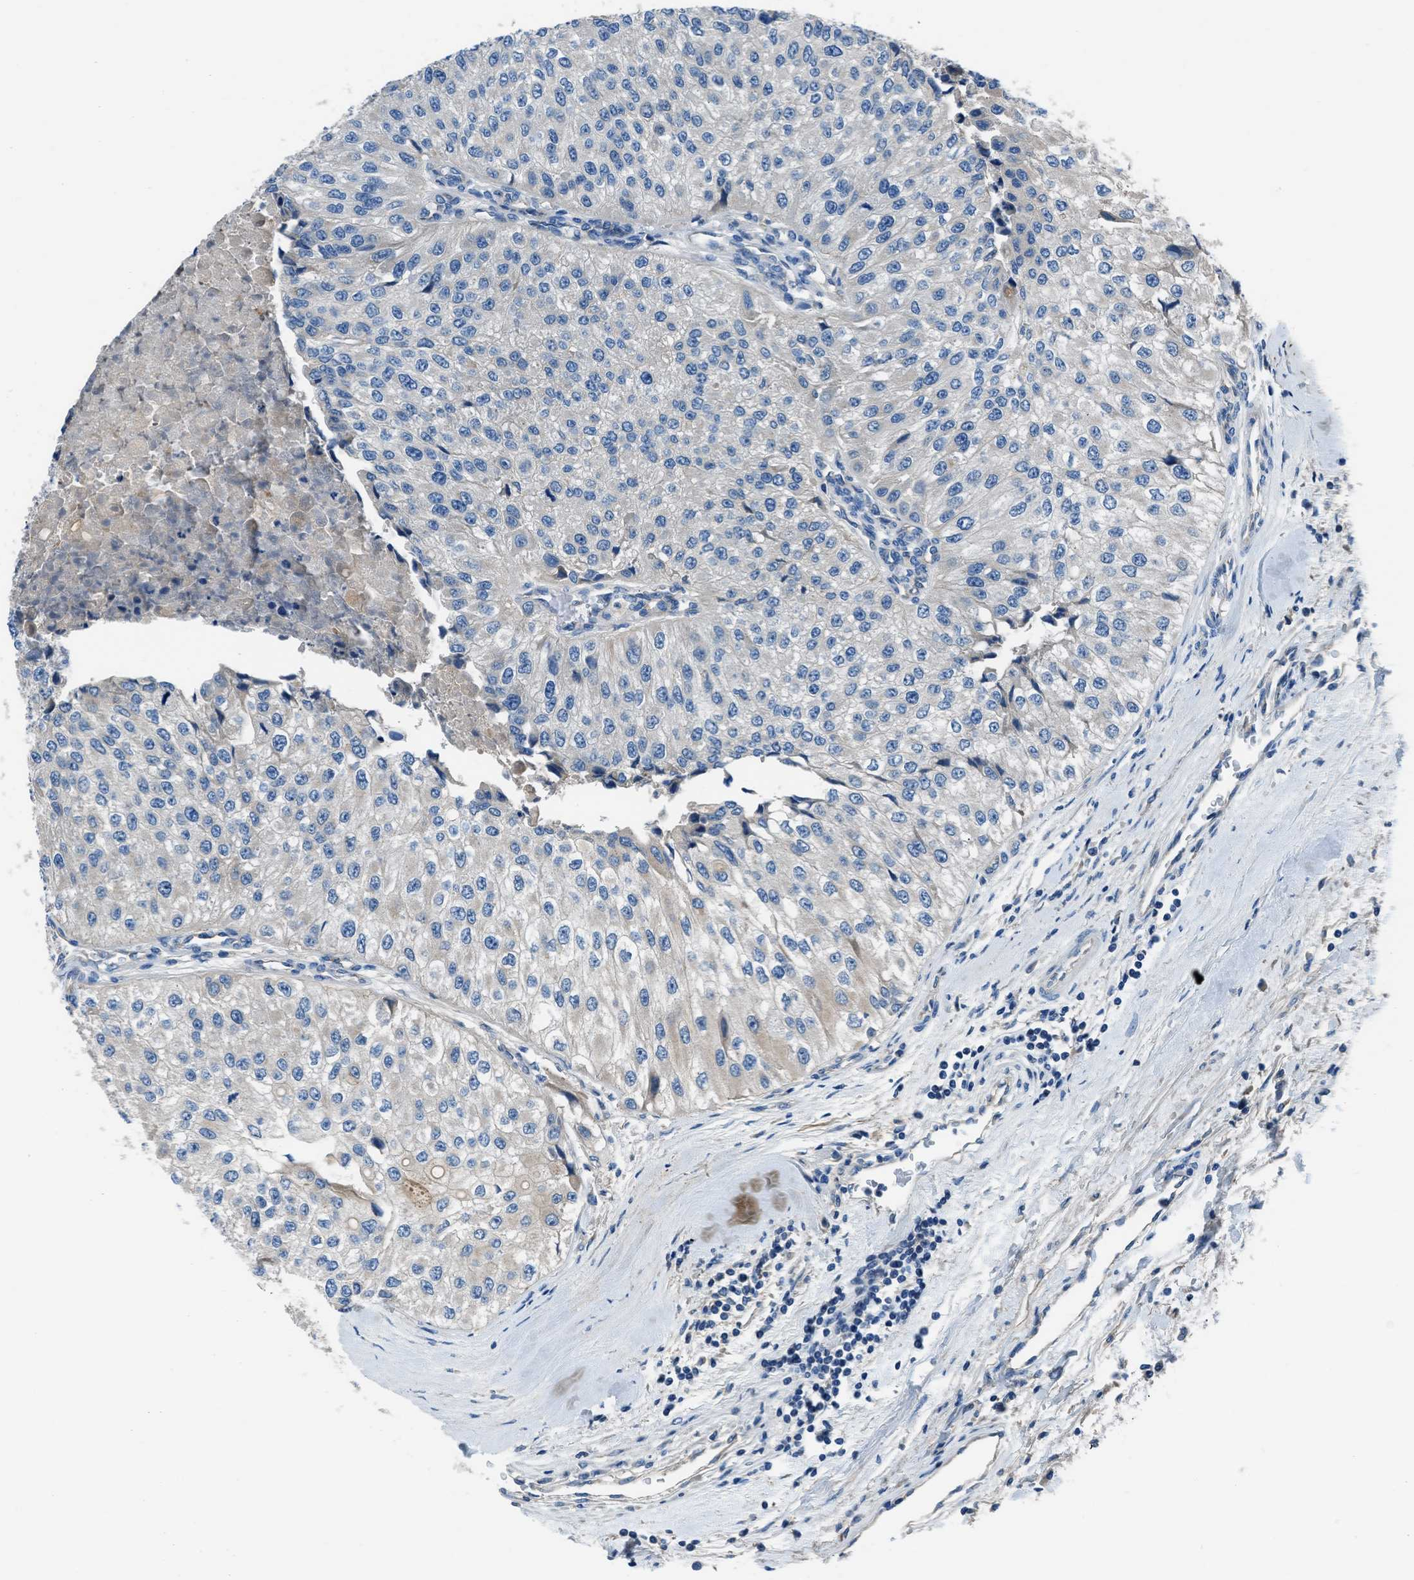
{"staining": {"intensity": "negative", "quantity": "none", "location": "none"}, "tissue": "urothelial cancer", "cell_type": "Tumor cells", "image_type": "cancer", "snomed": [{"axis": "morphology", "description": "Urothelial carcinoma, High grade"}, {"axis": "topography", "description": "Kidney"}, {"axis": "topography", "description": "Urinary bladder"}], "caption": "An image of human urothelial cancer is negative for staining in tumor cells.", "gene": "SLC38A6", "patient": {"sex": "male", "age": 77}}